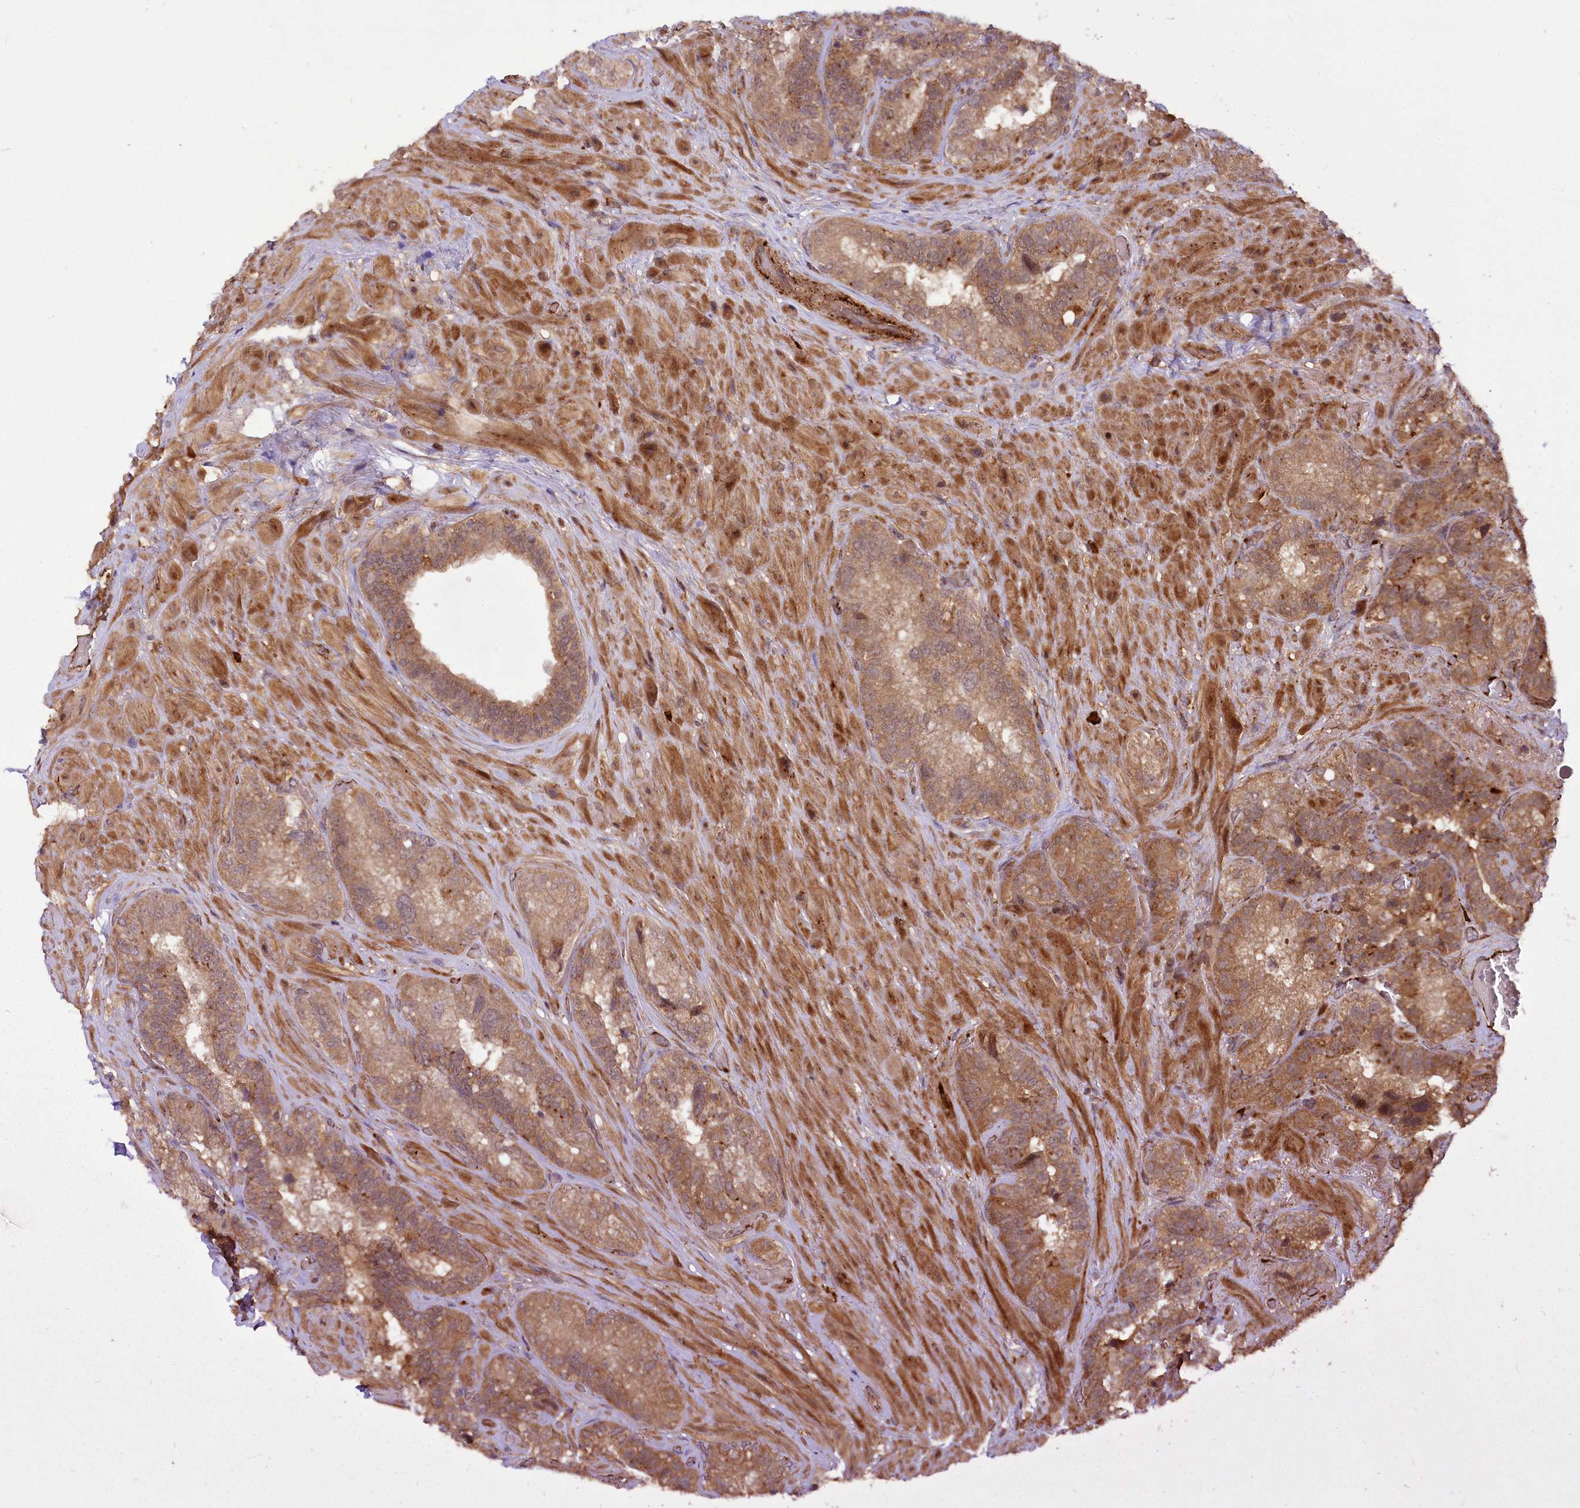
{"staining": {"intensity": "moderate", "quantity": ">75%", "location": "cytoplasmic/membranous"}, "tissue": "seminal vesicle", "cell_type": "Glandular cells", "image_type": "normal", "snomed": [{"axis": "morphology", "description": "Normal tissue, NOS"}, {"axis": "topography", "description": "Prostate and seminal vesicle, NOS"}, {"axis": "topography", "description": "Prostate"}, {"axis": "topography", "description": "Seminal veicle"}], "caption": "About >75% of glandular cells in normal human seminal vesicle reveal moderate cytoplasmic/membranous protein expression as visualized by brown immunohistochemical staining.", "gene": "CARD19", "patient": {"sex": "male", "age": 67}}